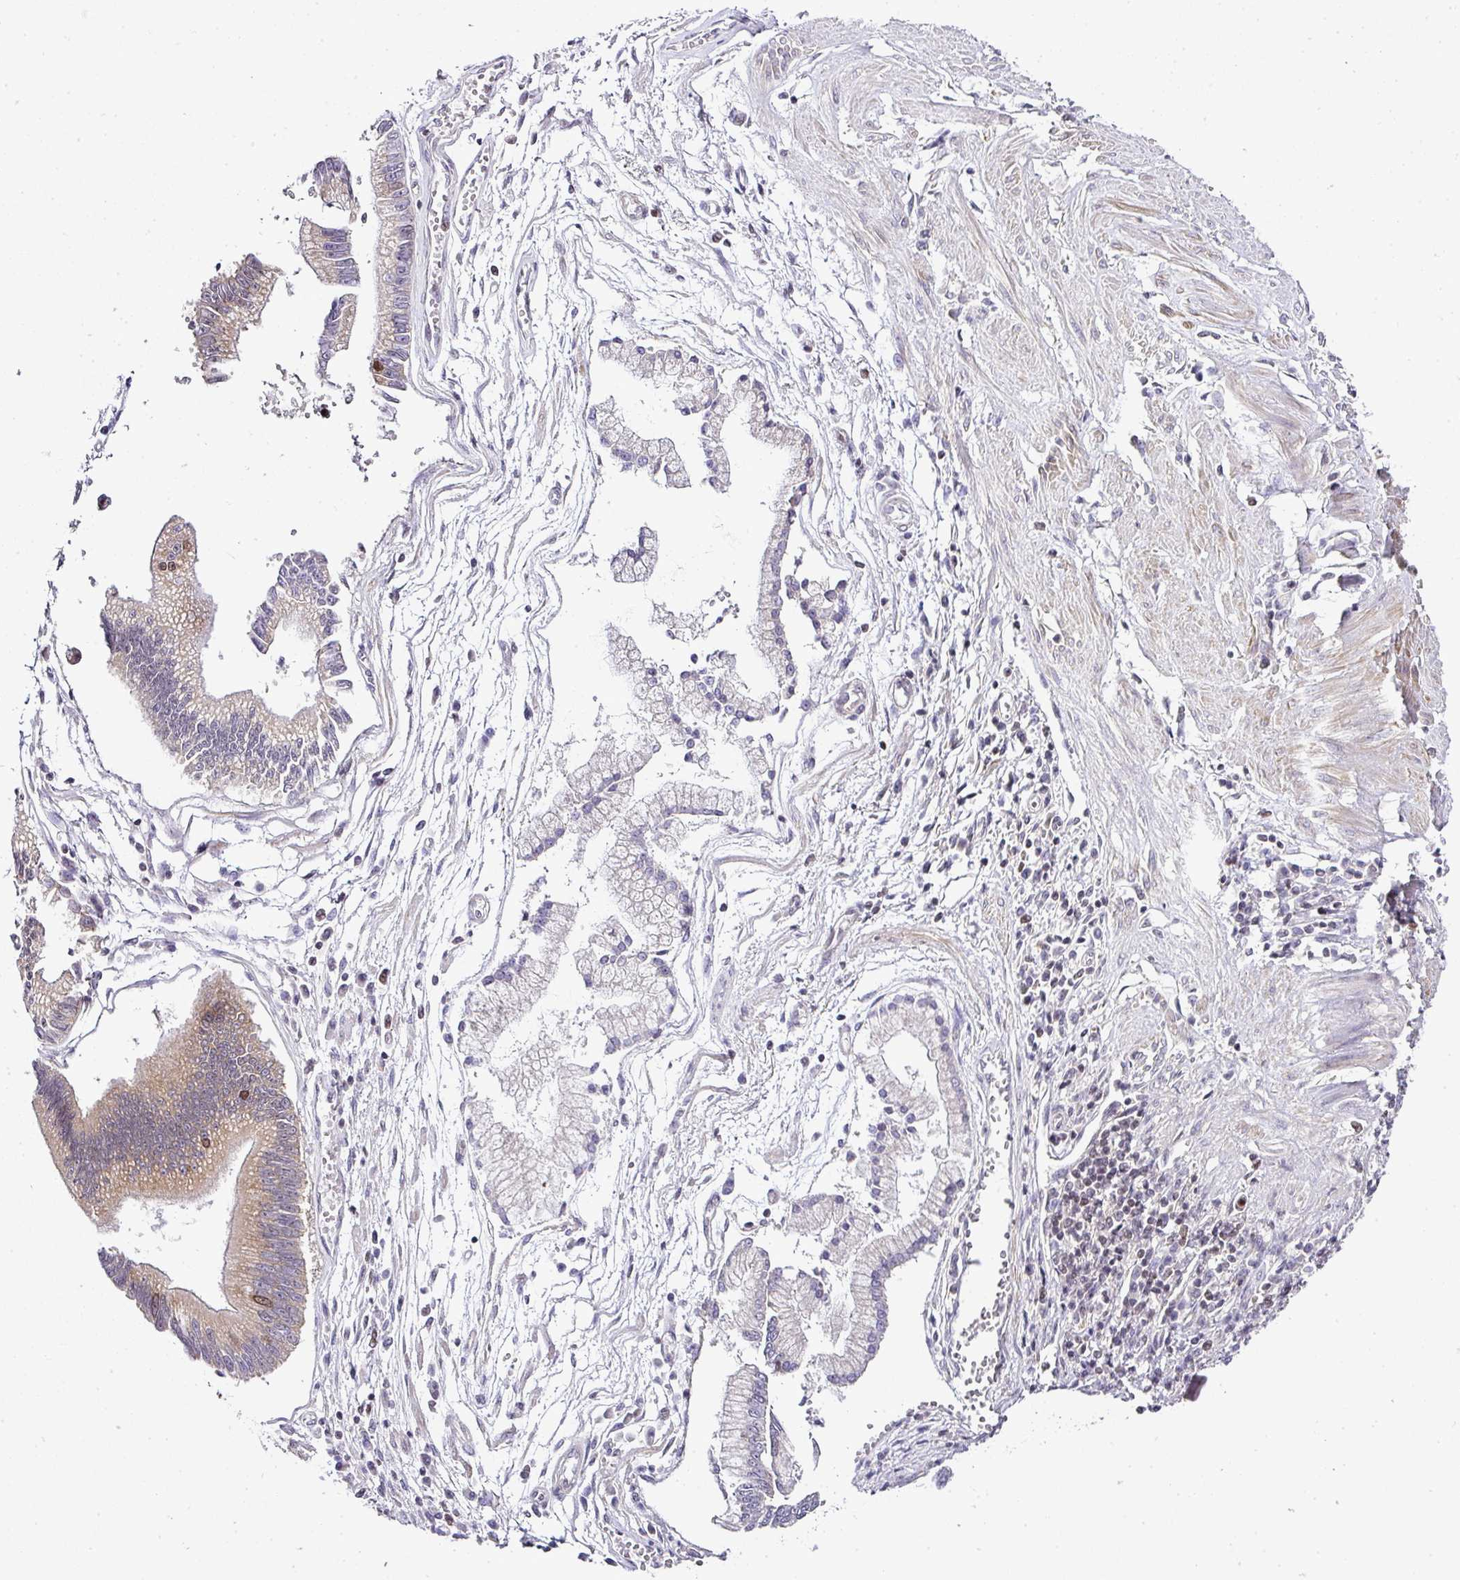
{"staining": {"intensity": "moderate", "quantity": "25%-75%", "location": "cytoplasmic/membranous,nuclear"}, "tissue": "stomach cancer", "cell_type": "Tumor cells", "image_type": "cancer", "snomed": [{"axis": "morphology", "description": "Adenocarcinoma, NOS"}, {"axis": "topography", "description": "Stomach"}], "caption": "Immunohistochemistry staining of stomach cancer, which demonstrates medium levels of moderate cytoplasmic/membranous and nuclear expression in about 25%-75% of tumor cells indicating moderate cytoplasmic/membranous and nuclear protein staining. The staining was performed using DAB (3,3'-diaminobenzidine) (brown) for protein detection and nuclei were counterstained in hematoxylin (blue).", "gene": "FAM32A", "patient": {"sex": "male", "age": 59}}